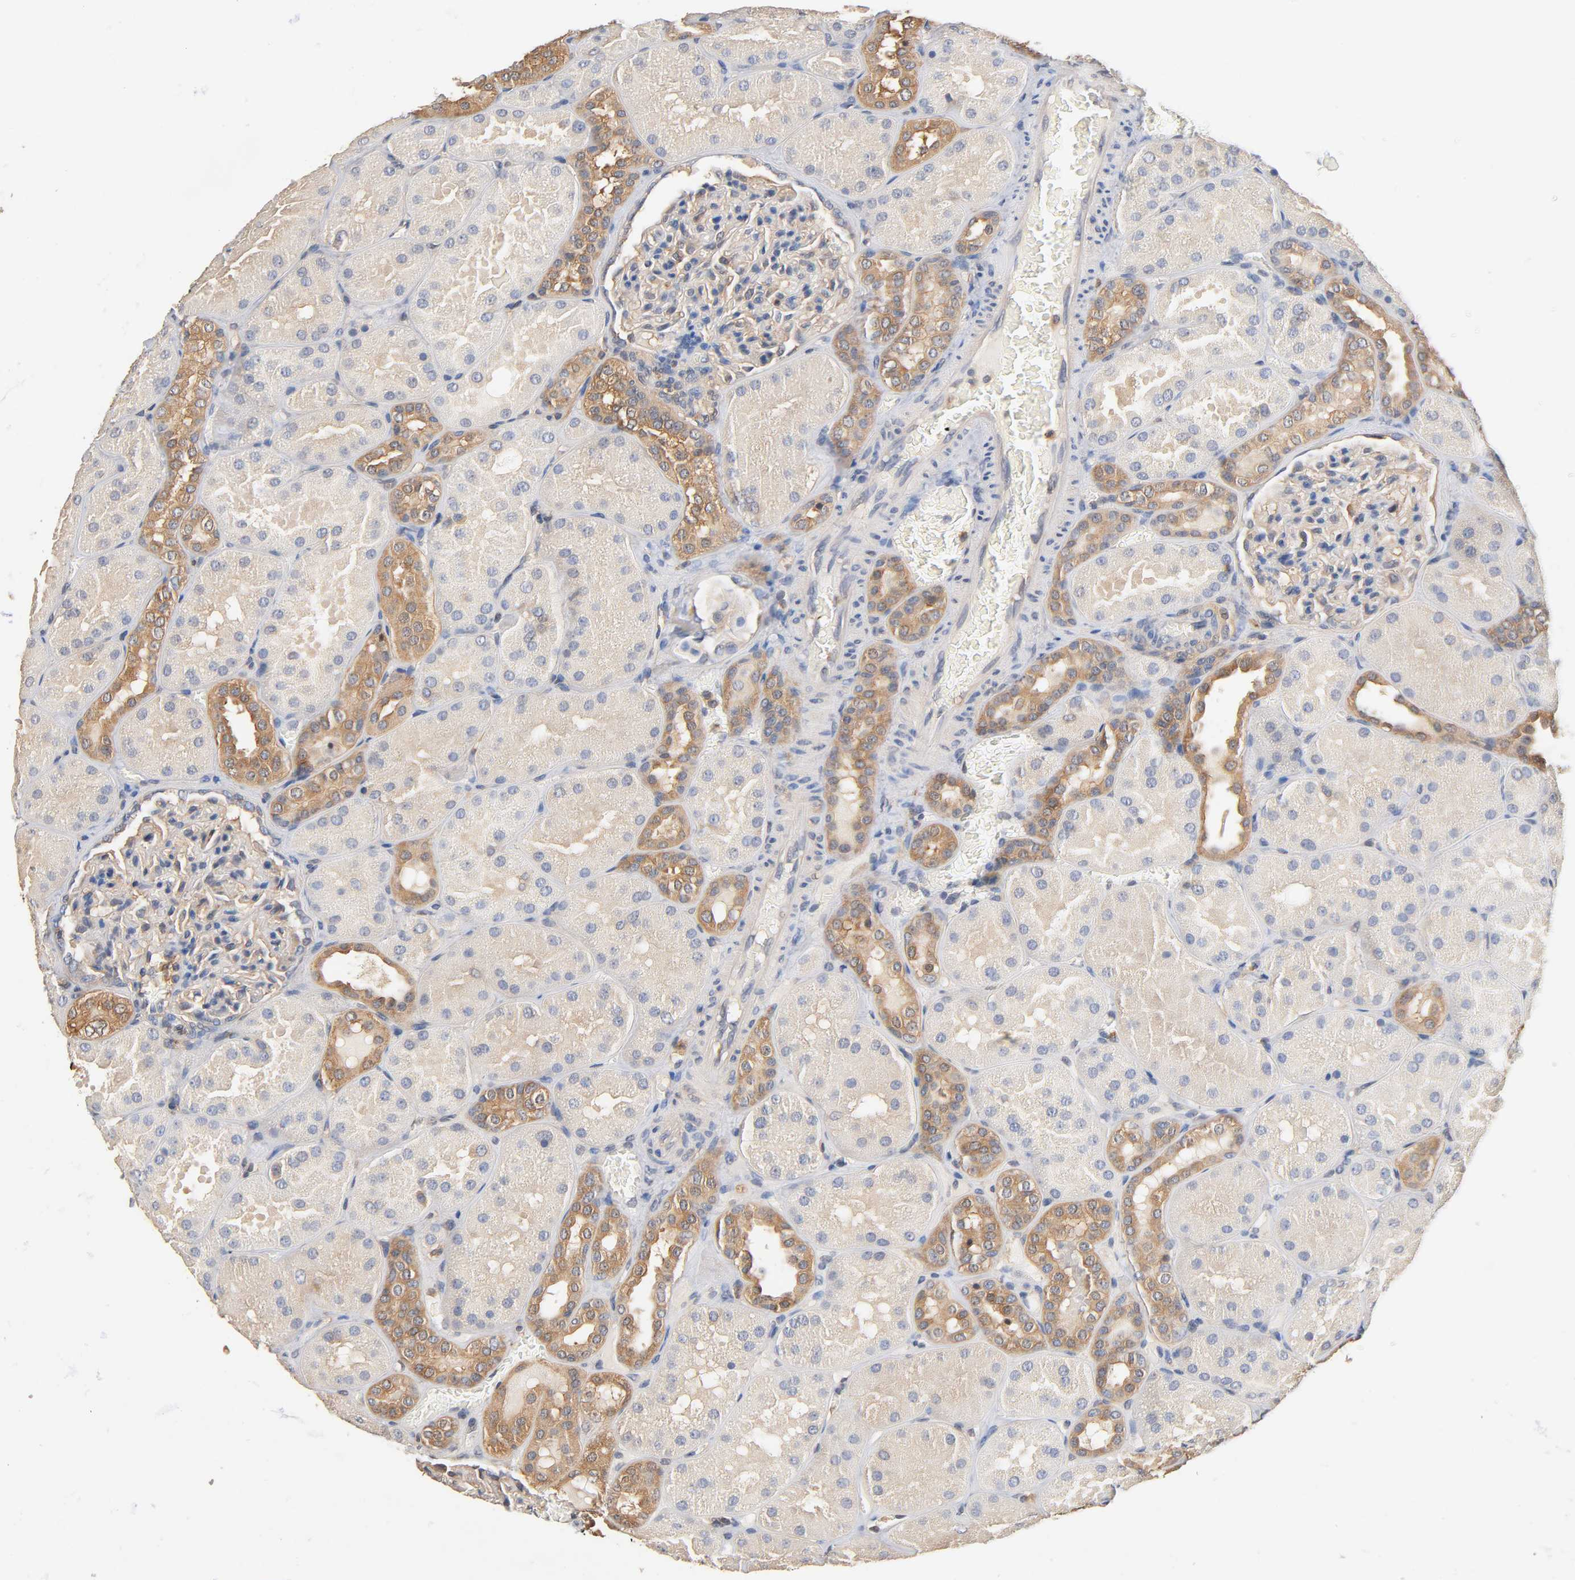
{"staining": {"intensity": "moderate", "quantity": "<25%", "location": "cytoplasmic/membranous"}, "tissue": "kidney", "cell_type": "Cells in glomeruli", "image_type": "normal", "snomed": [{"axis": "morphology", "description": "Normal tissue, NOS"}, {"axis": "topography", "description": "Kidney"}], "caption": "The micrograph exhibits staining of unremarkable kidney, revealing moderate cytoplasmic/membranous protein staining (brown color) within cells in glomeruli.", "gene": "ALDOA", "patient": {"sex": "male", "age": 28}}